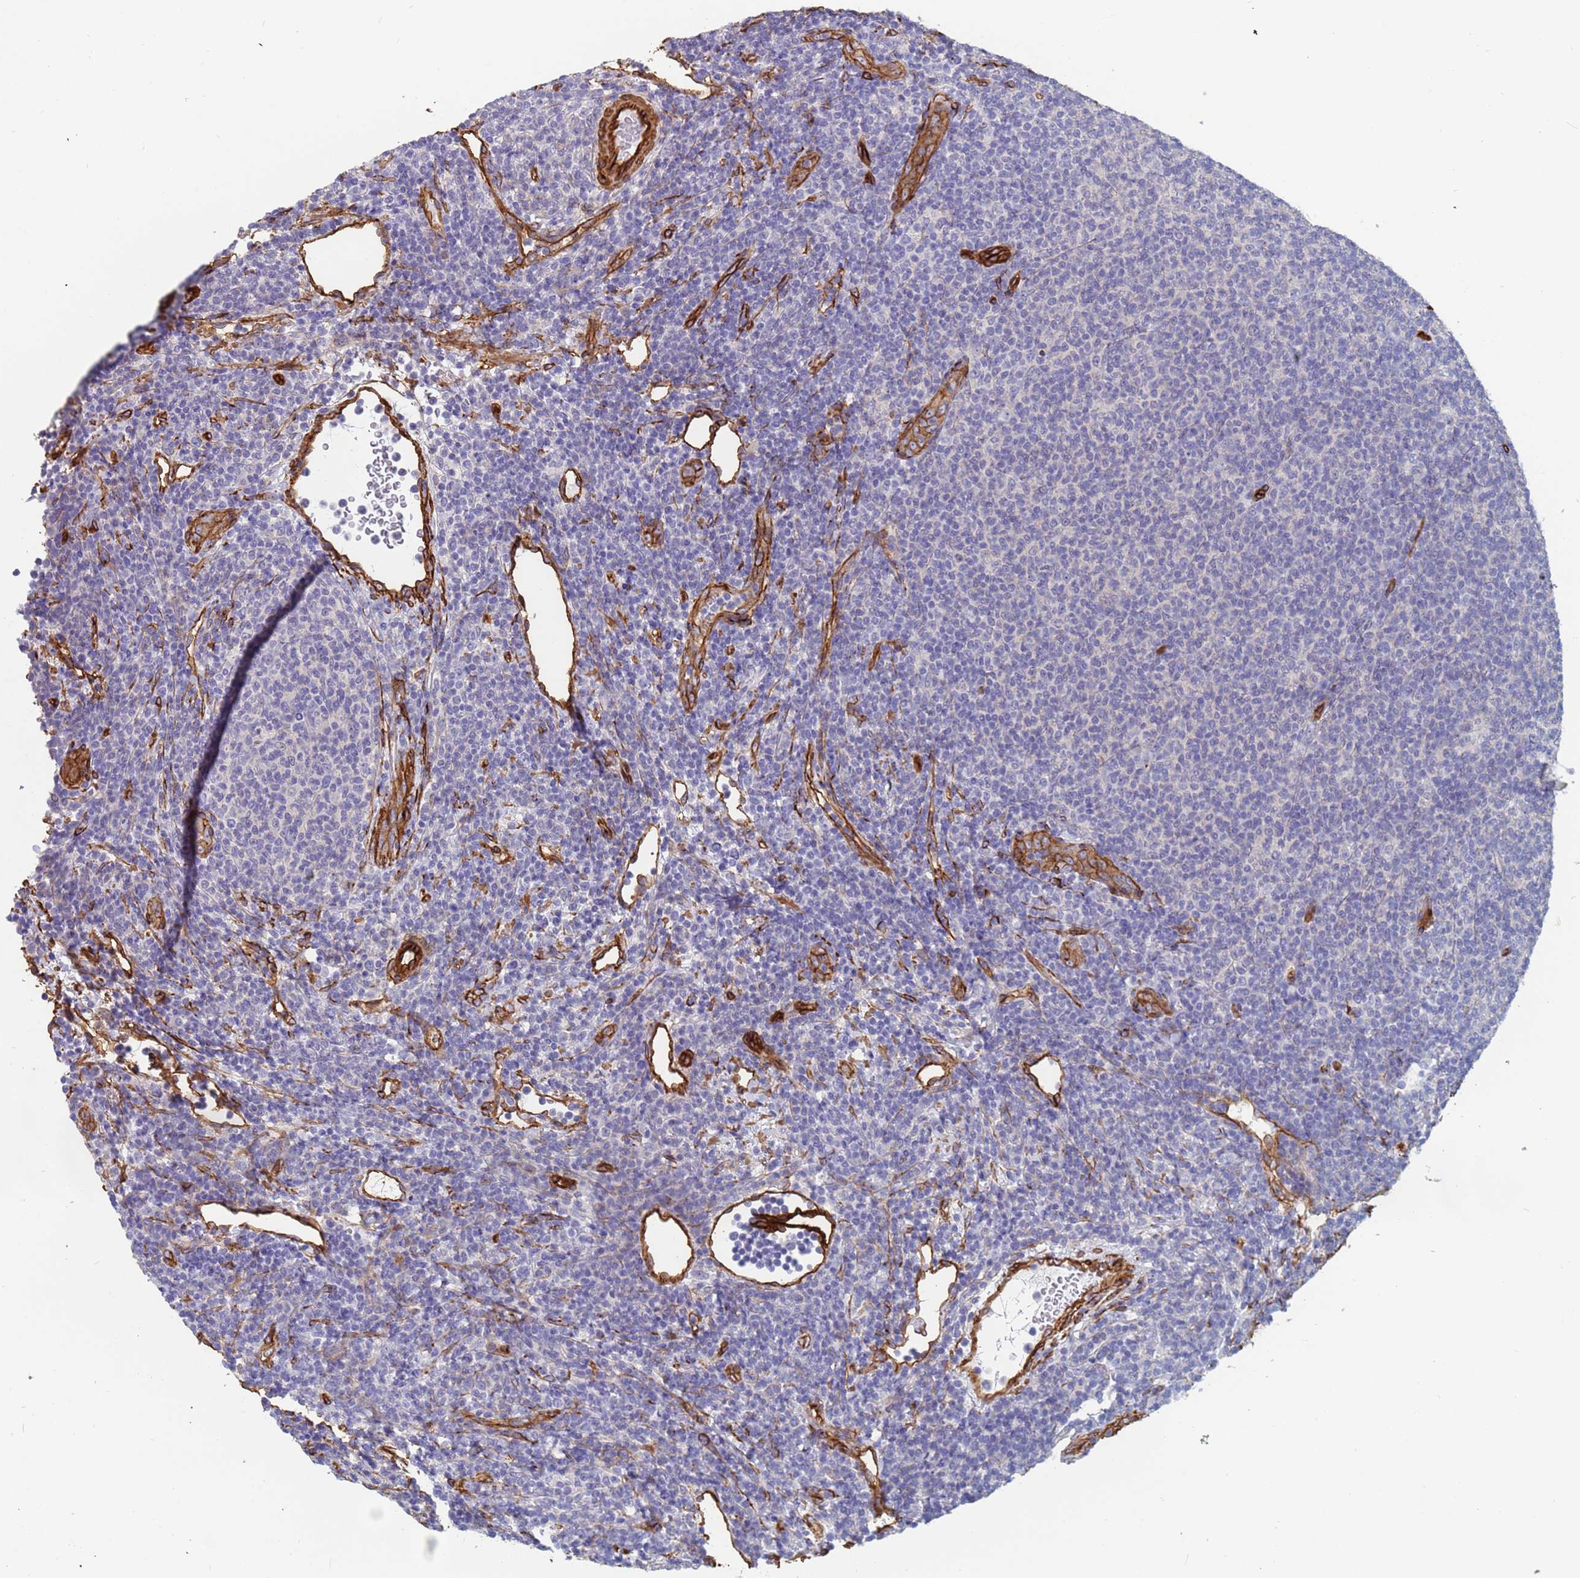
{"staining": {"intensity": "negative", "quantity": "none", "location": "none"}, "tissue": "lymphoma", "cell_type": "Tumor cells", "image_type": "cancer", "snomed": [{"axis": "morphology", "description": "Malignant lymphoma, non-Hodgkin's type, Low grade"}, {"axis": "topography", "description": "Lymph node"}], "caption": "An immunohistochemistry photomicrograph of lymphoma is shown. There is no staining in tumor cells of lymphoma.", "gene": "EHD2", "patient": {"sex": "male", "age": 66}}